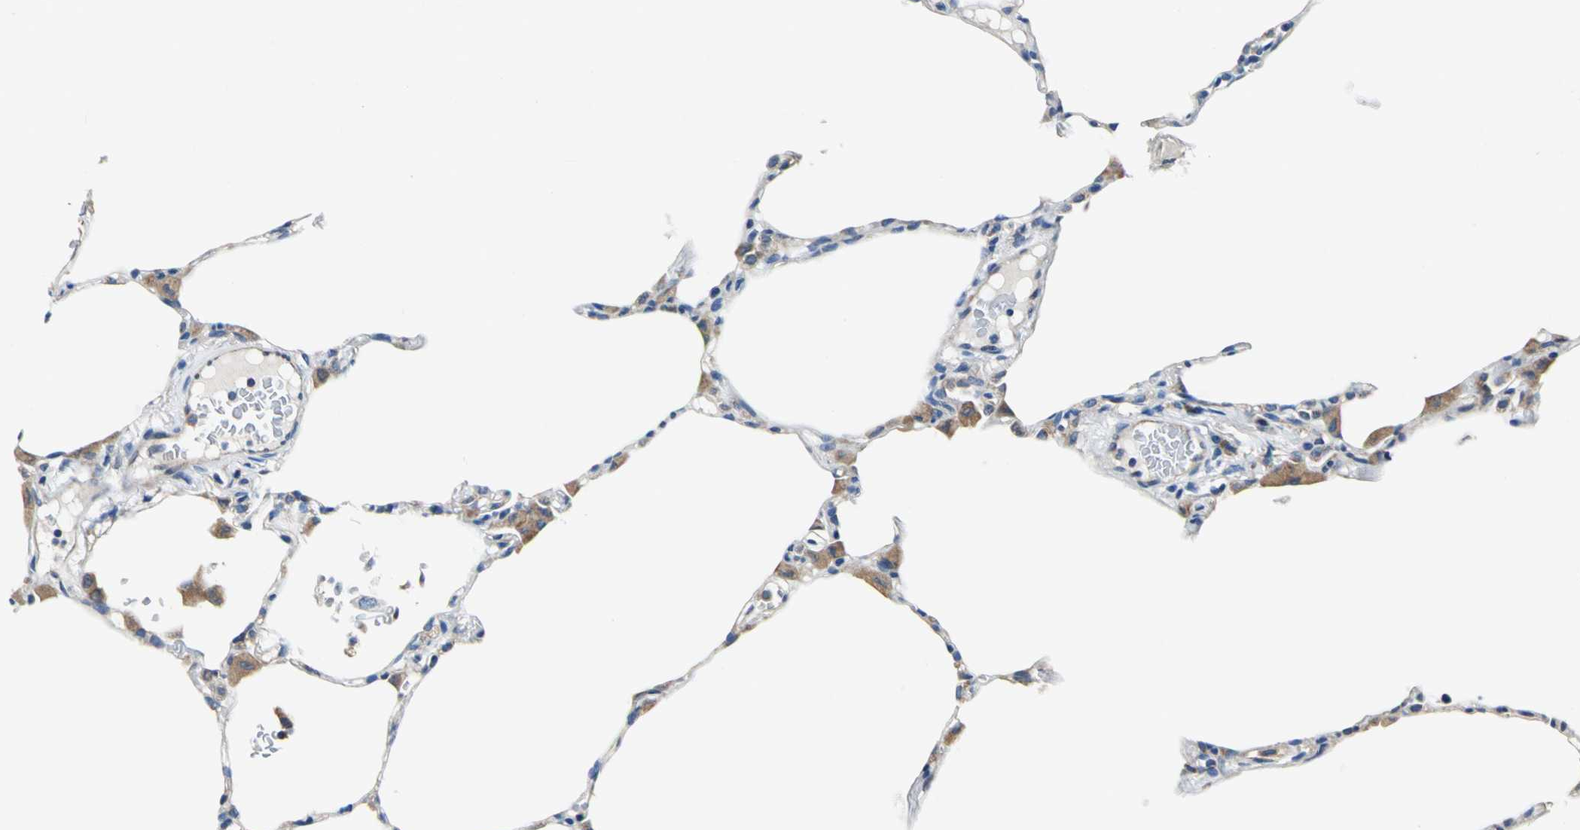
{"staining": {"intensity": "negative", "quantity": "none", "location": "none"}, "tissue": "lung", "cell_type": "Alveolar cells", "image_type": "normal", "snomed": [{"axis": "morphology", "description": "Normal tissue, NOS"}, {"axis": "topography", "description": "Lung"}], "caption": "Immunohistochemistry of unremarkable human lung demonstrates no staining in alveolar cells.", "gene": "TRIM25", "patient": {"sex": "female", "age": 49}}